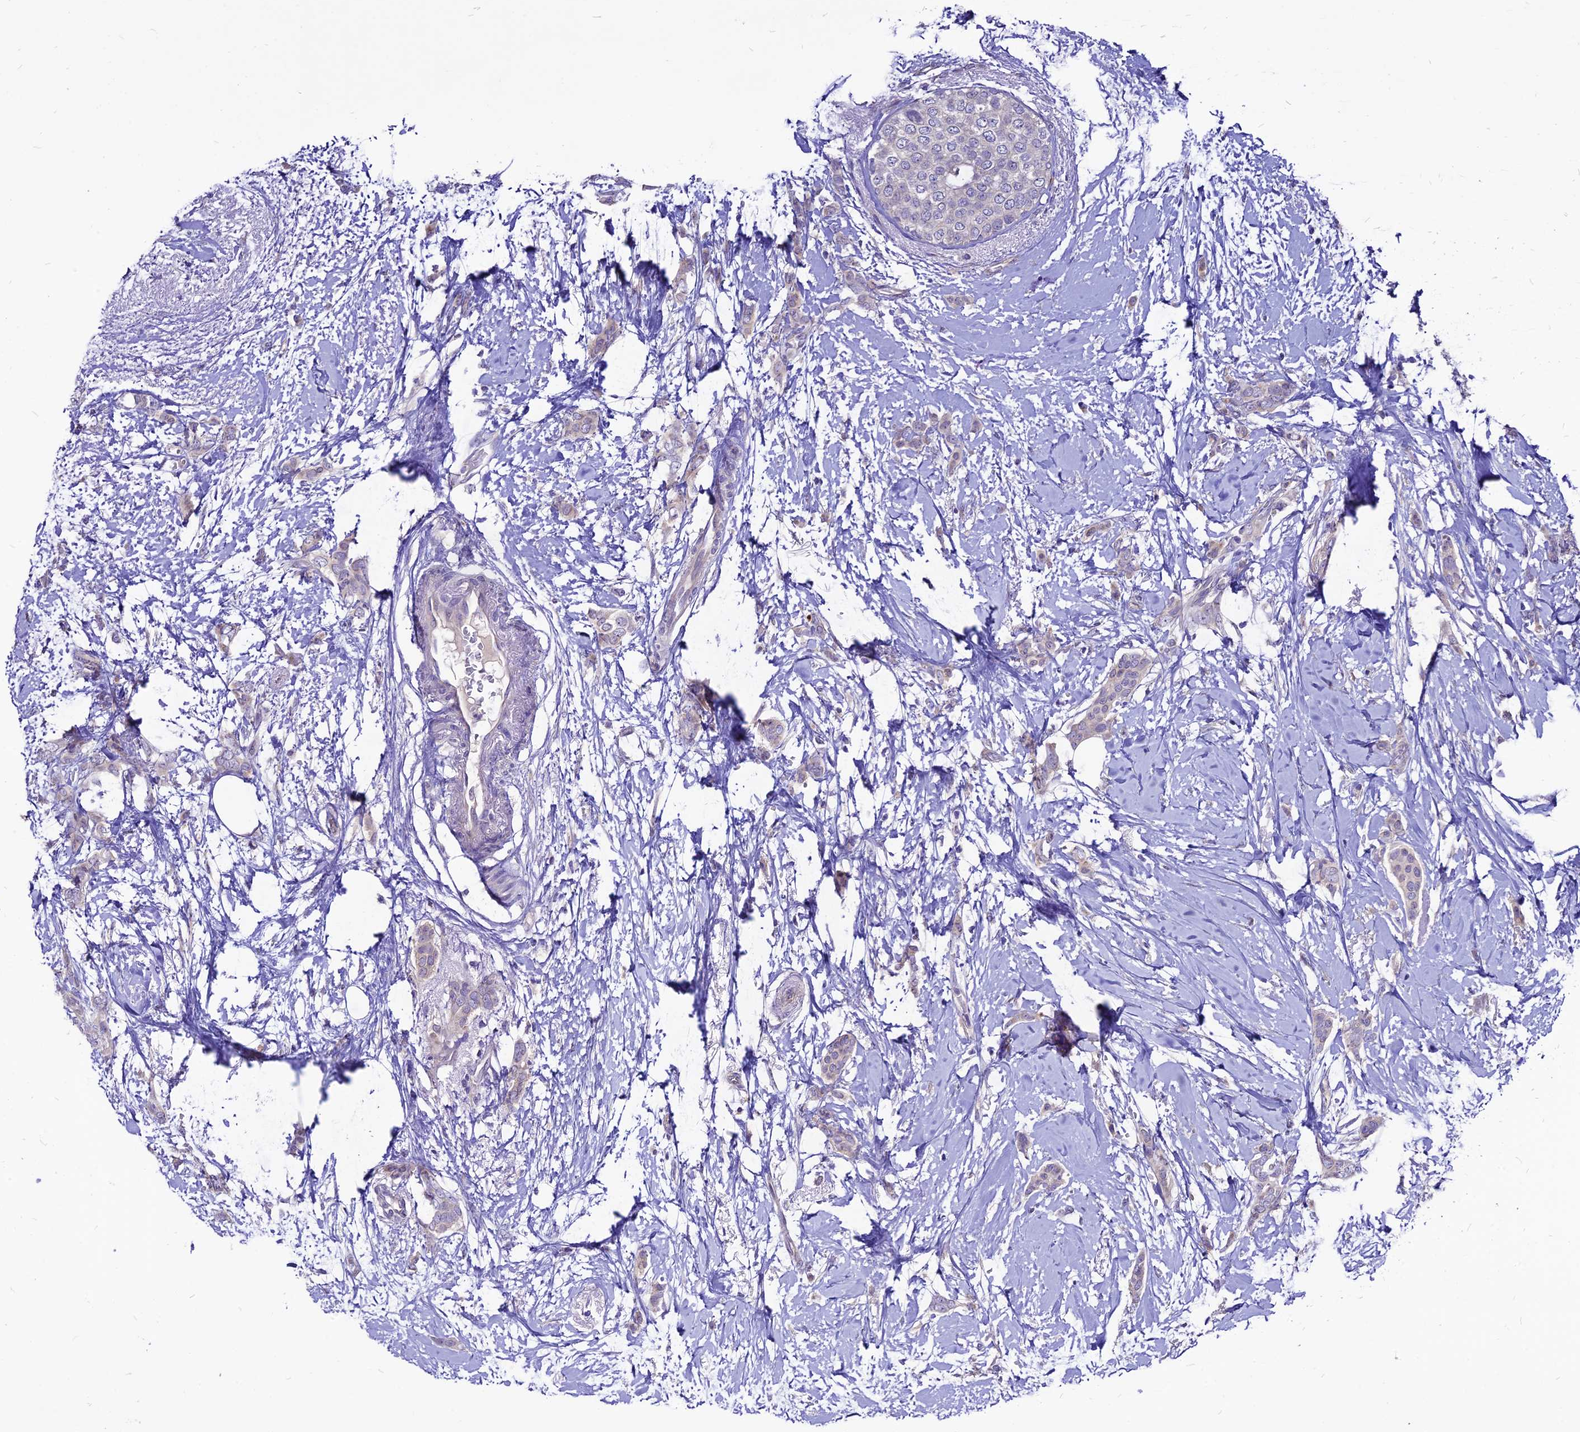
{"staining": {"intensity": "weak", "quantity": "<25%", "location": "cytoplasmic/membranous"}, "tissue": "breast cancer", "cell_type": "Tumor cells", "image_type": "cancer", "snomed": [{"axis": "morphology", "description": "Duct carcinoma"}, {"axis": "topography", "description": "Breast"}], "caption": "Immunohistochemistry (IHC) of breast cancer exhibits no staining in tumor cells.", "gene": "CZIB", "patient": {"sex": "female", "age": 72}}